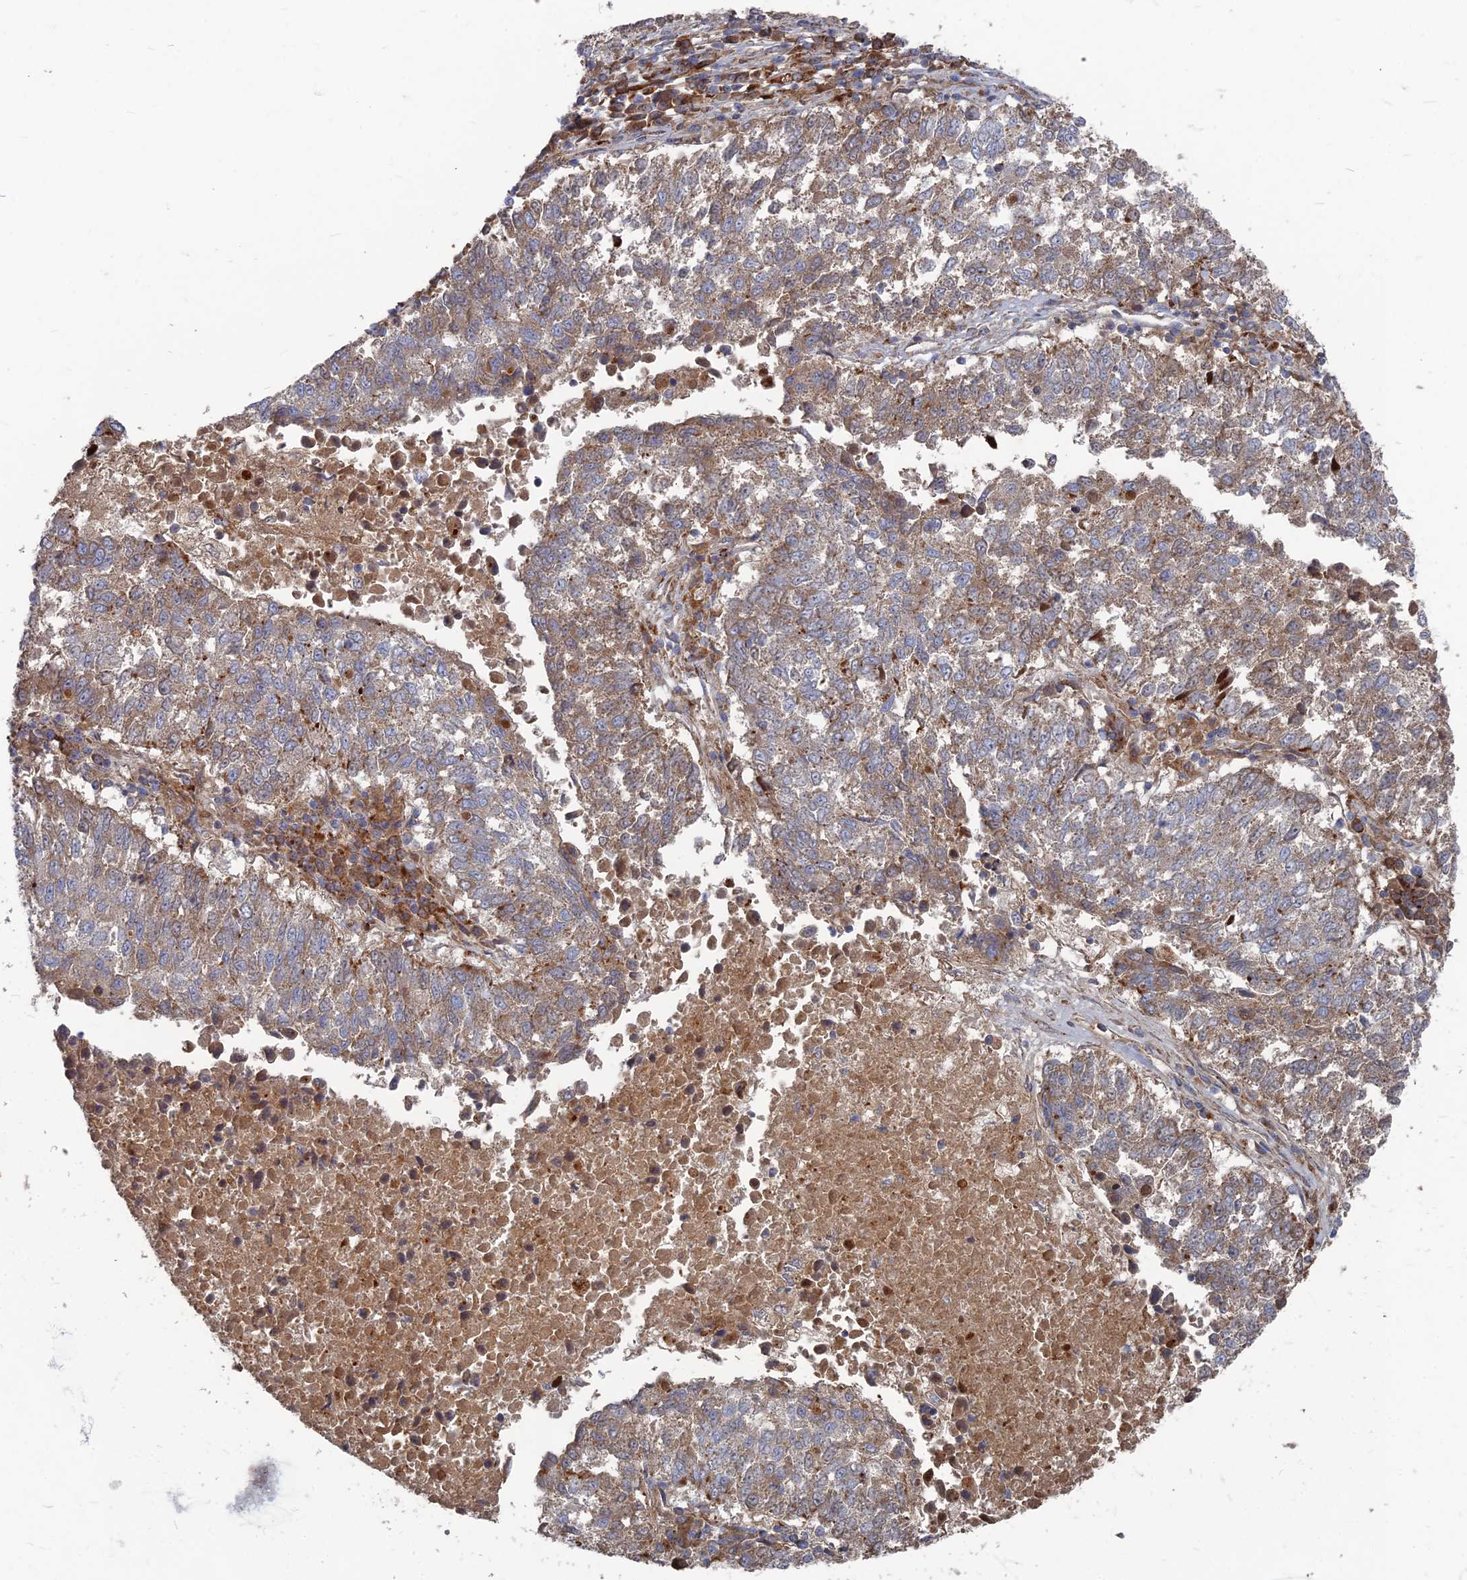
{"staining": {"intensity": "moderate", "quantity": ">75%", "location": "cytoplasmic/membranous"}, "tissue": "lung cancer", "cell_type": "Tumor cells", "image_type": "cancer", "snomed": [{"axis": "morphology", "description": "Squamous cell carcinoma, NOS"}, {"axis": "topography", "description": "Lung"}], "caption": "The micrograph demonstrates immunohistochemical staining of squamous cell carcinoma (lung). There is moderate cytoplasmic/membranous staining is present in approximately >75% of tumor cells. The protein is stained brown, and the nuclei are stained in blue (DAB IHC with brightfield microscopy, high magnification).", "gene": "PPCDC", "patient": {"sex": "male", "age": 73}}